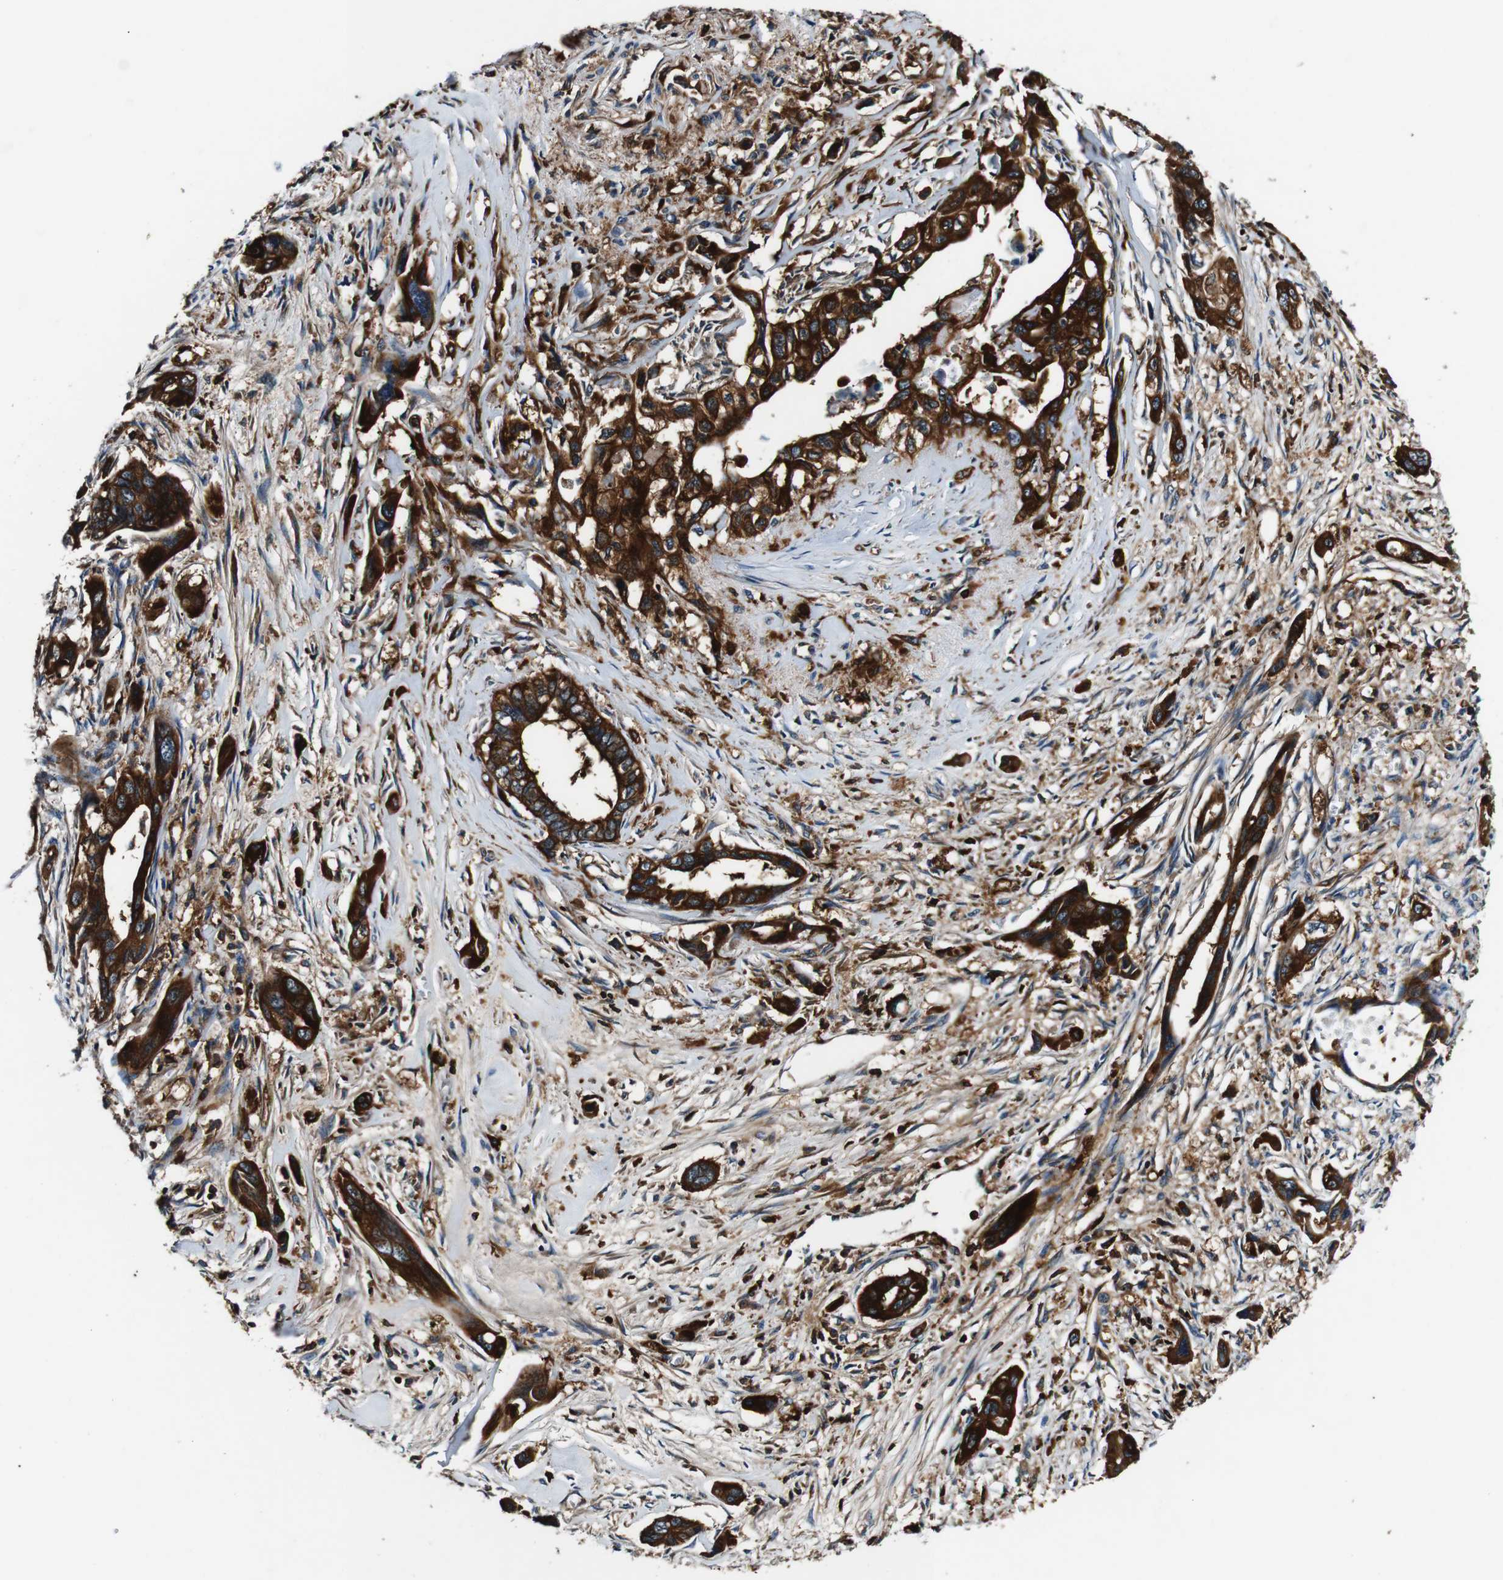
{"staining": {"intensity": "strong", "quantity": ">75%", "location": "cytoplasmic/membranous"}, "tissue": "pancreatic cancer", "cell_type": "Tumor cells", "image_type": "cancer", "snomed": [{"axis": "morphology", "description": "Adenocarcinoma, NOS"}, {"axis": "topography", "description": "Pancreas"}], "caption": "Immunohistochemistry photomicrograph of neoplastic tissue: pancreatic cancer stained using IHC displays high levels of strong protein expression localized specifically in the cytoplasmic/membranous of tumor cells, appearing as a cytoplasmic/membranous brown color.", "gene": "RHOT2", "patient": {"sex": "male", "age": 73}}